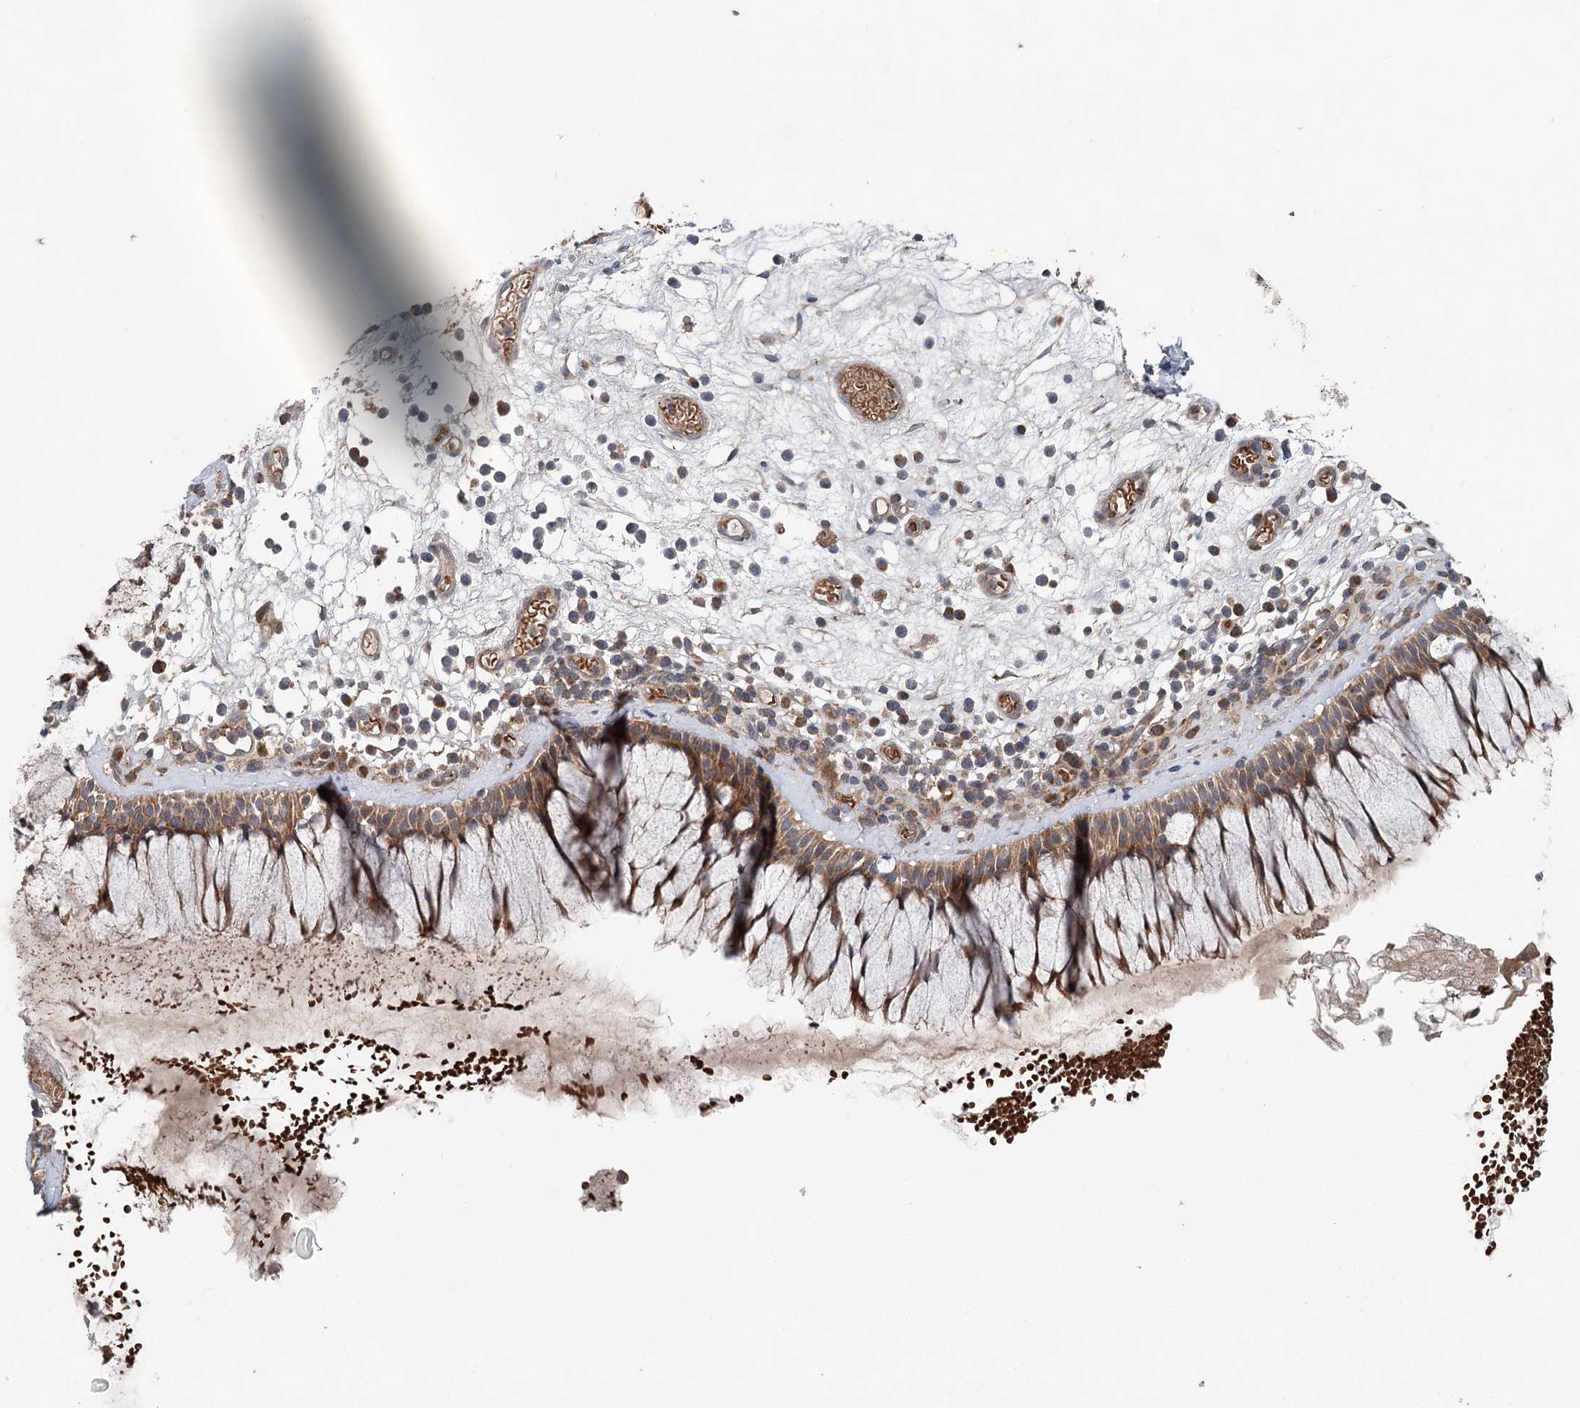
{"staining": {"intensity": "strong", "quantity": ">75%", "location": "cytoplasmic/membranous"}, "tissue": "nasopharynx", "cell_type": "Respiratory epithelial cells", "image_type": "normal", "snomed": [{"axis": "morphology", "description": "Normal tissue, NOS"}, {"axis": "morphology", "description": "Inflammation, NOS"}, {"axis": "topography", "description": "Nasopharynx"}], "caption": "Immunohistochemical staining of unremarkable nasopharynx reveals >75% levels of strong cytoplasmic/membranous protein expression in about >75% of respiratory epithelial cells. The staining is performed using DAB brown chromogen to label protein expression. The nuclei are counter-stained blue using hematoxylin.", "gene": "ENSG00000273217", "patient": {"sex": "male", "age": 70}}